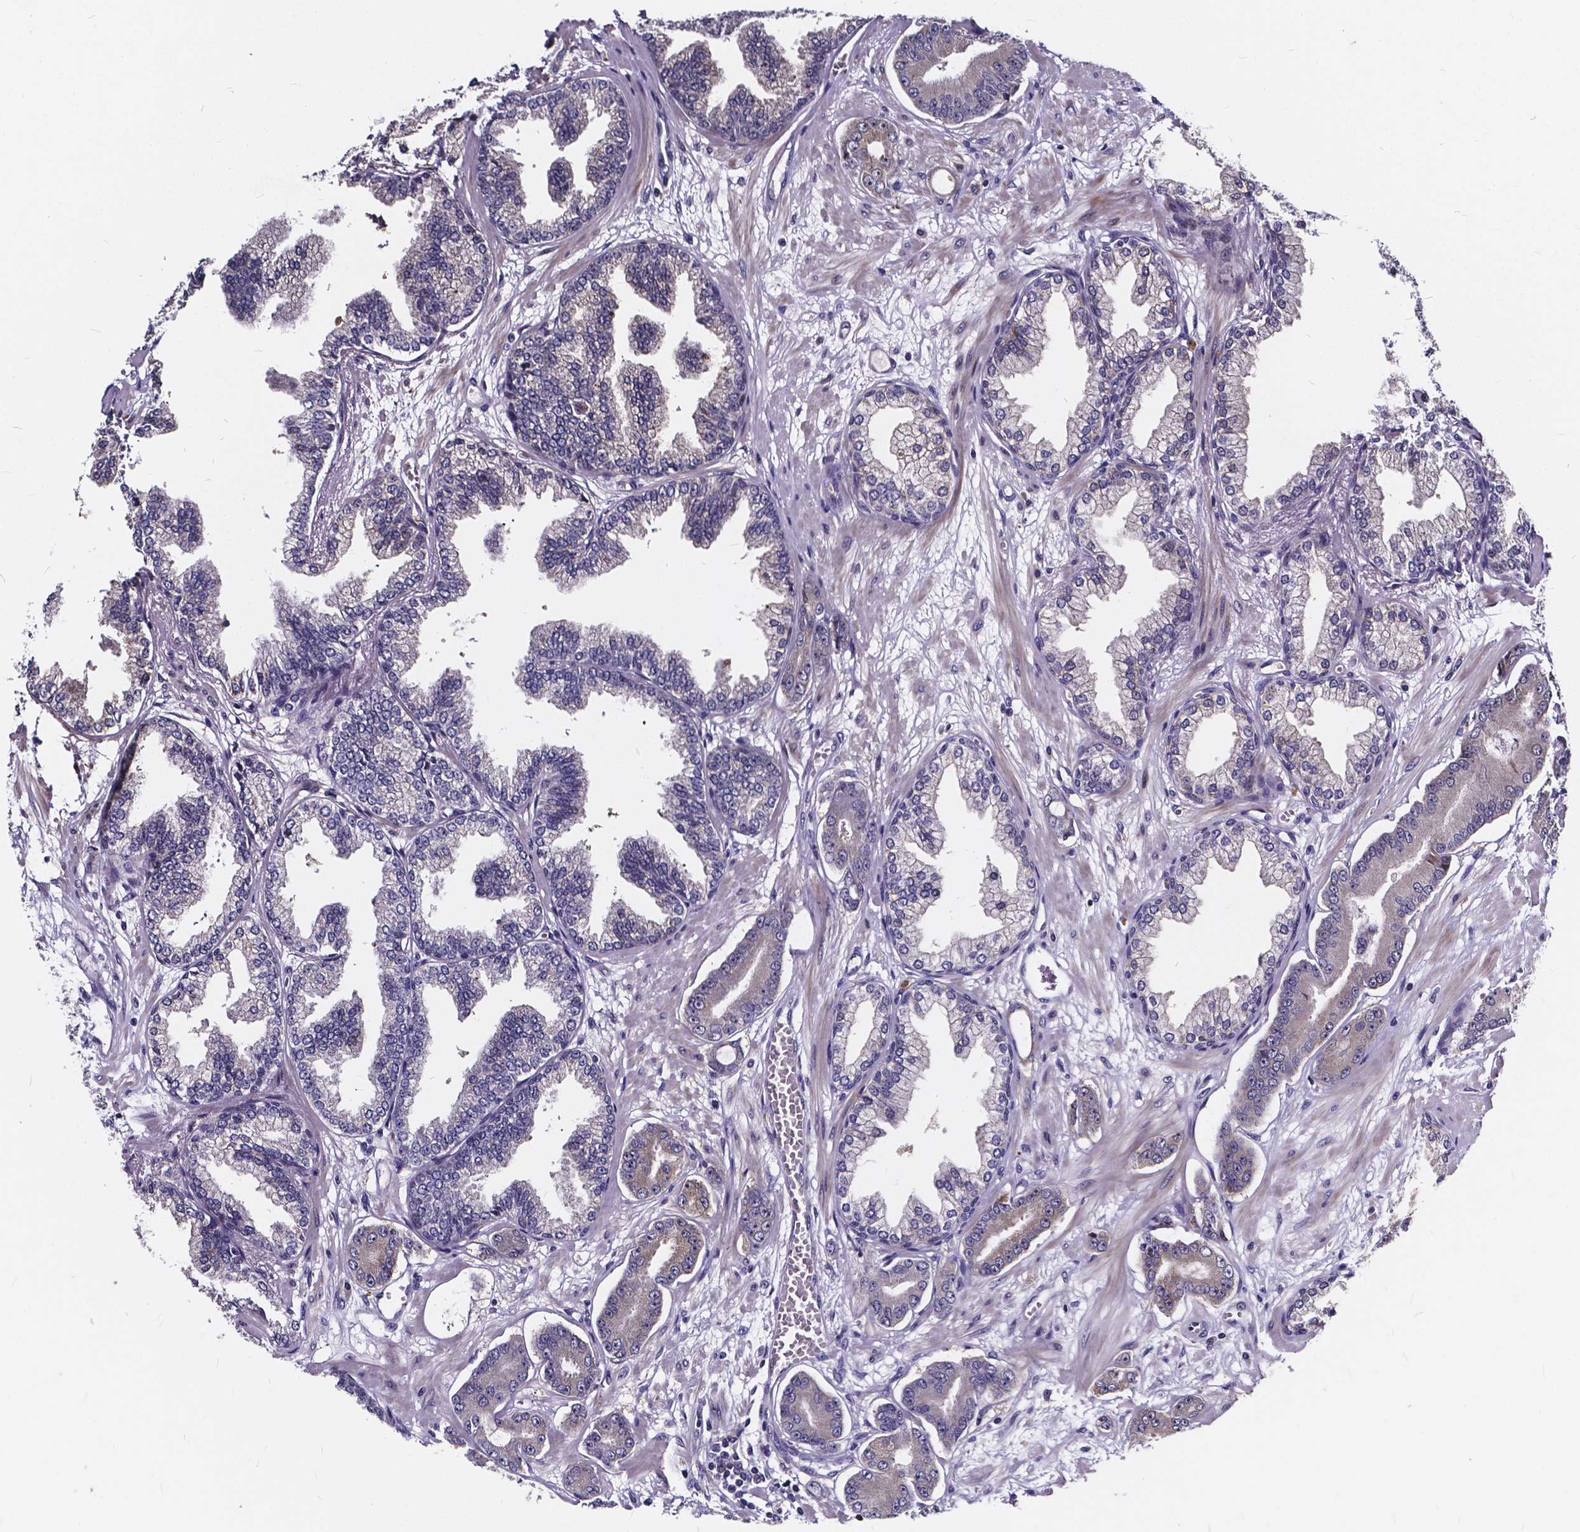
{"staining": {"intensity": "moderate", "quantity": "25%-75%", "location": "cytoplasmic/membranous"}, "tissue": "prostate cancer", "cell_type": "Tumor cells", "image_type": "cancer", "snomed": [{"axis": "morphology", "description": "Adenocarcinoma, Low grade"}, {"axis": "topography", "description": "Prostate"}], "caption": "Immunohistochemical staining of human adenocarcinoma (low-grade) (prostate) exhibits moderate cytoplasmic/membranous protein staining in about 25%-75% of tumor cells.", "gene": "SOWAHA", "patient": {"sex": "male", "age": 64}}